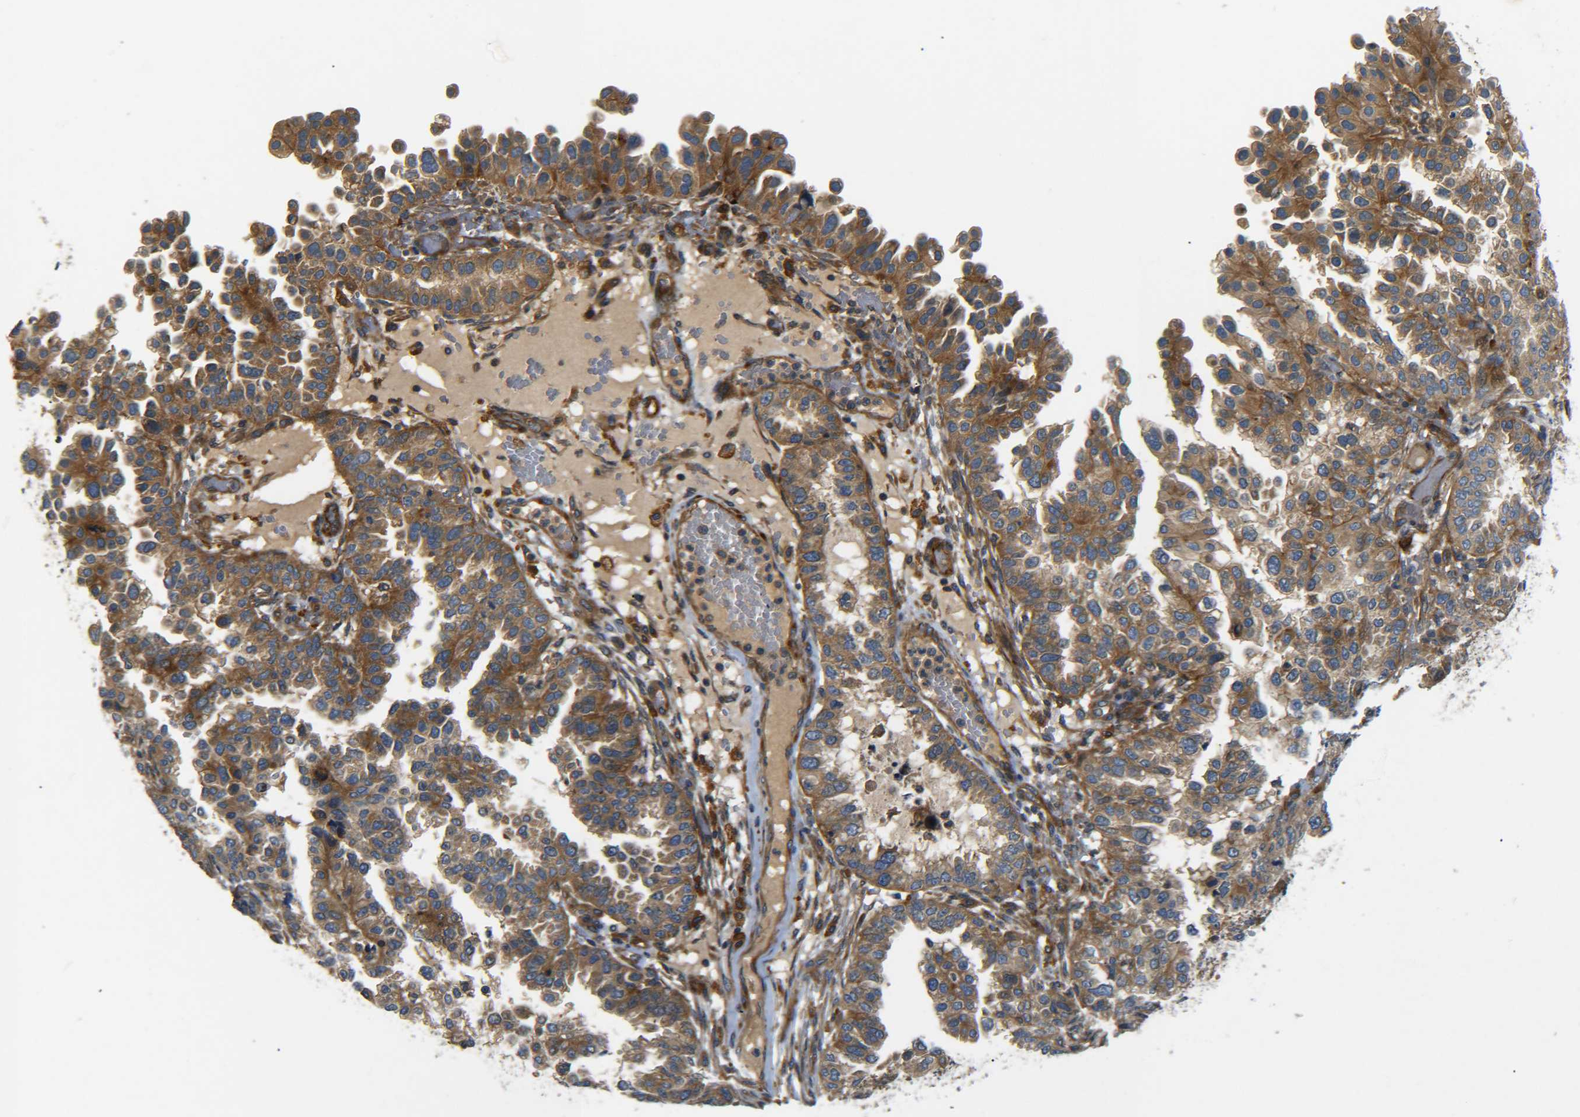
{"staining": {"intensity": "strong", "quantity": ">75%", "location": "cytoplasmic/membranous"}, "tissue": "endometrial cancer", "cell_type": "Tumor cells", "image_type": "cancer", "snomed": [{"axis": "morphology", "description": "Adenocarcinoma, NOS"}, {"axis": "topography", "description": "Endometrium"}], "caption": "This is a micrograph of immunohistochemistry (IHC) staining of endometrial adenocarcinoma, which shows strong positivity in the cytoplasmic/membranous of tumor cells.", "gene": "LRCH3", "patient": {"sex": "female", "age": 85}}